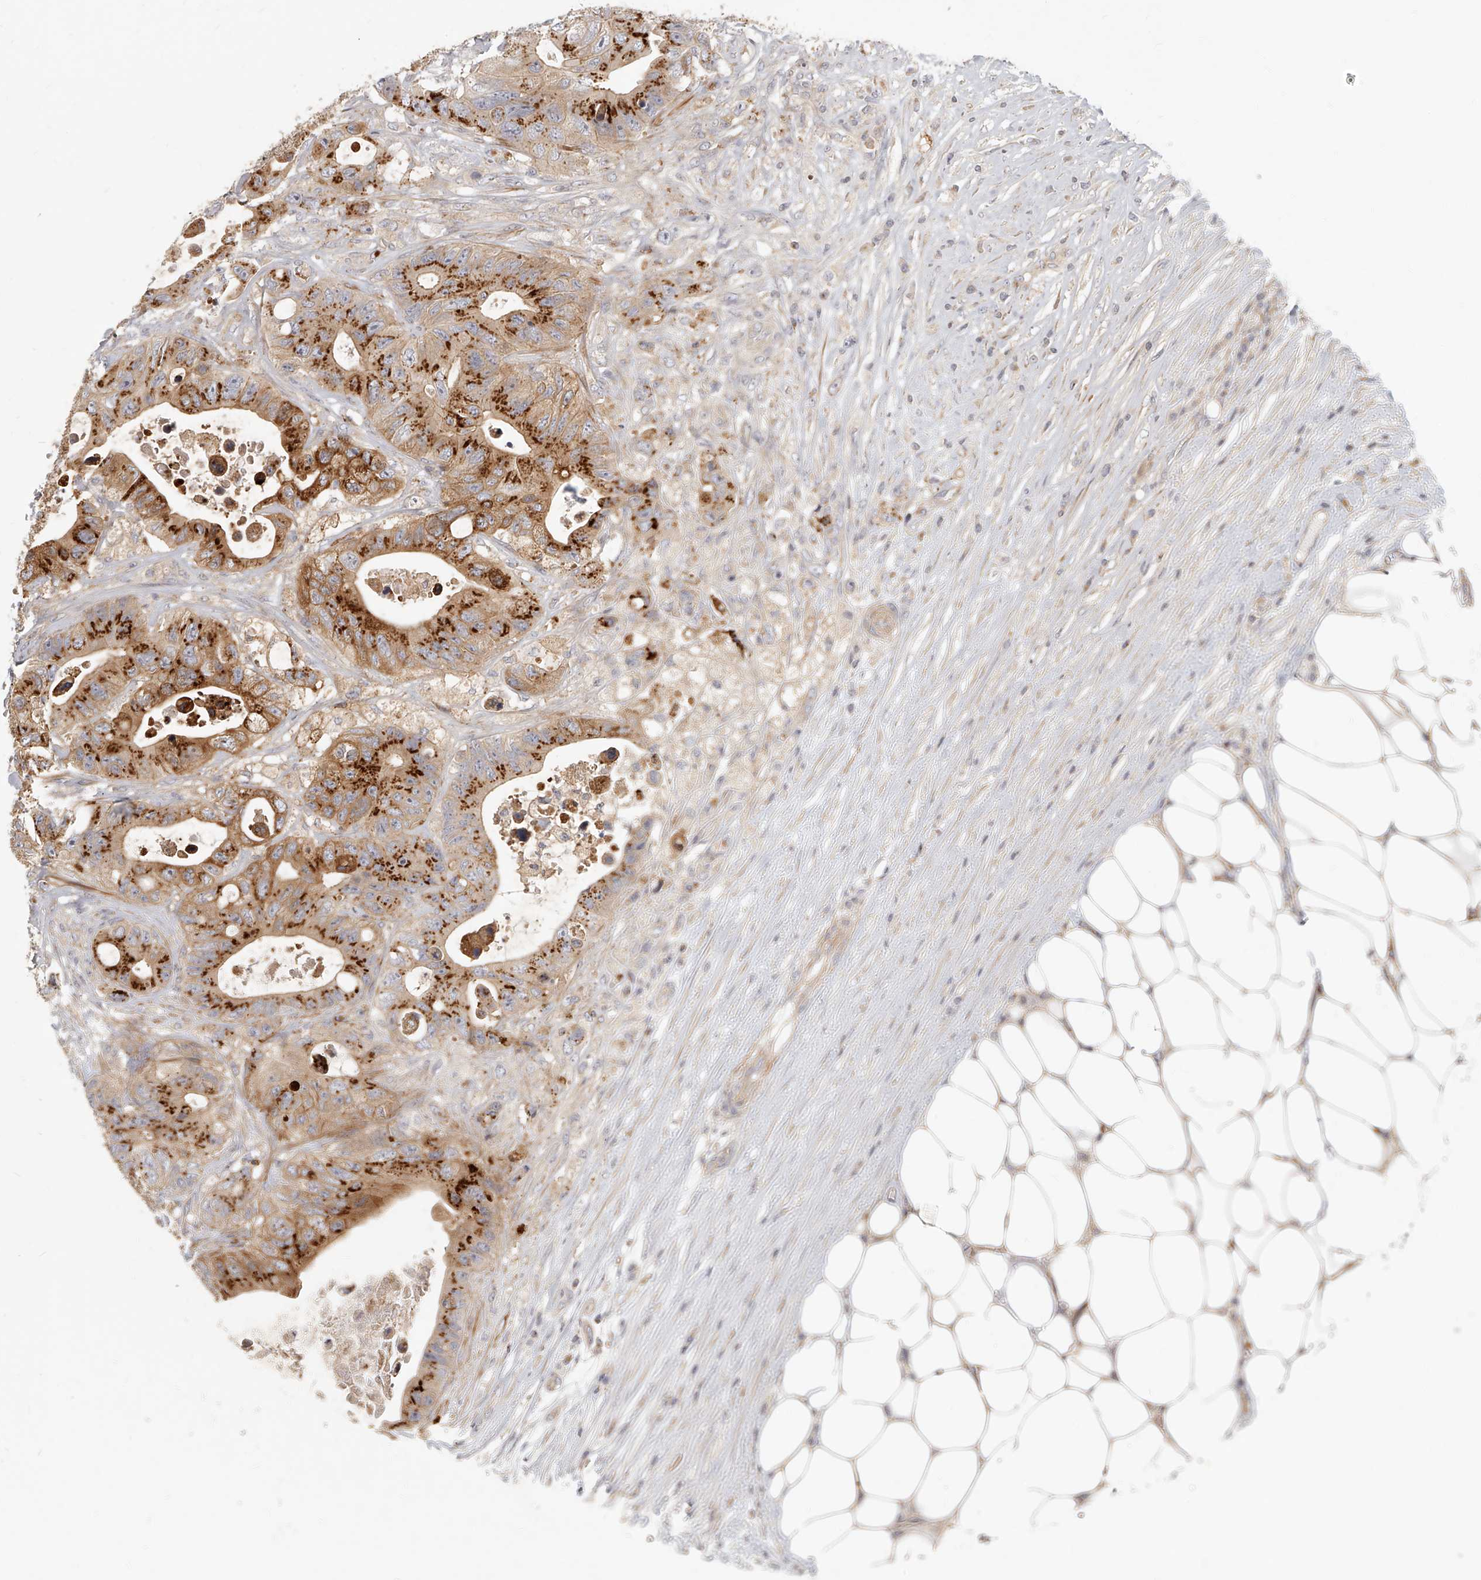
{"staining": {"intensity": "strong", "quantity": ">75%", "location": "cytoplasmic/membranous"}, "tissue": "colorectal cancer", "cell_type": "Tumor cells", "image_type": "cancer", "snomed": [{"axis": "morphology", "description": "Adenocarcinoma, NOS"}, {"axis": "topography", "description": "Colon"}], "caption": "This is a histology image of immunohistochemistry staining of colorectal cancer, which shows strong staining in the cytoplasmic/membranous of tumor cells.", "gene": "SLC37A1", "patient": {"sex": "female", "age": 46}}